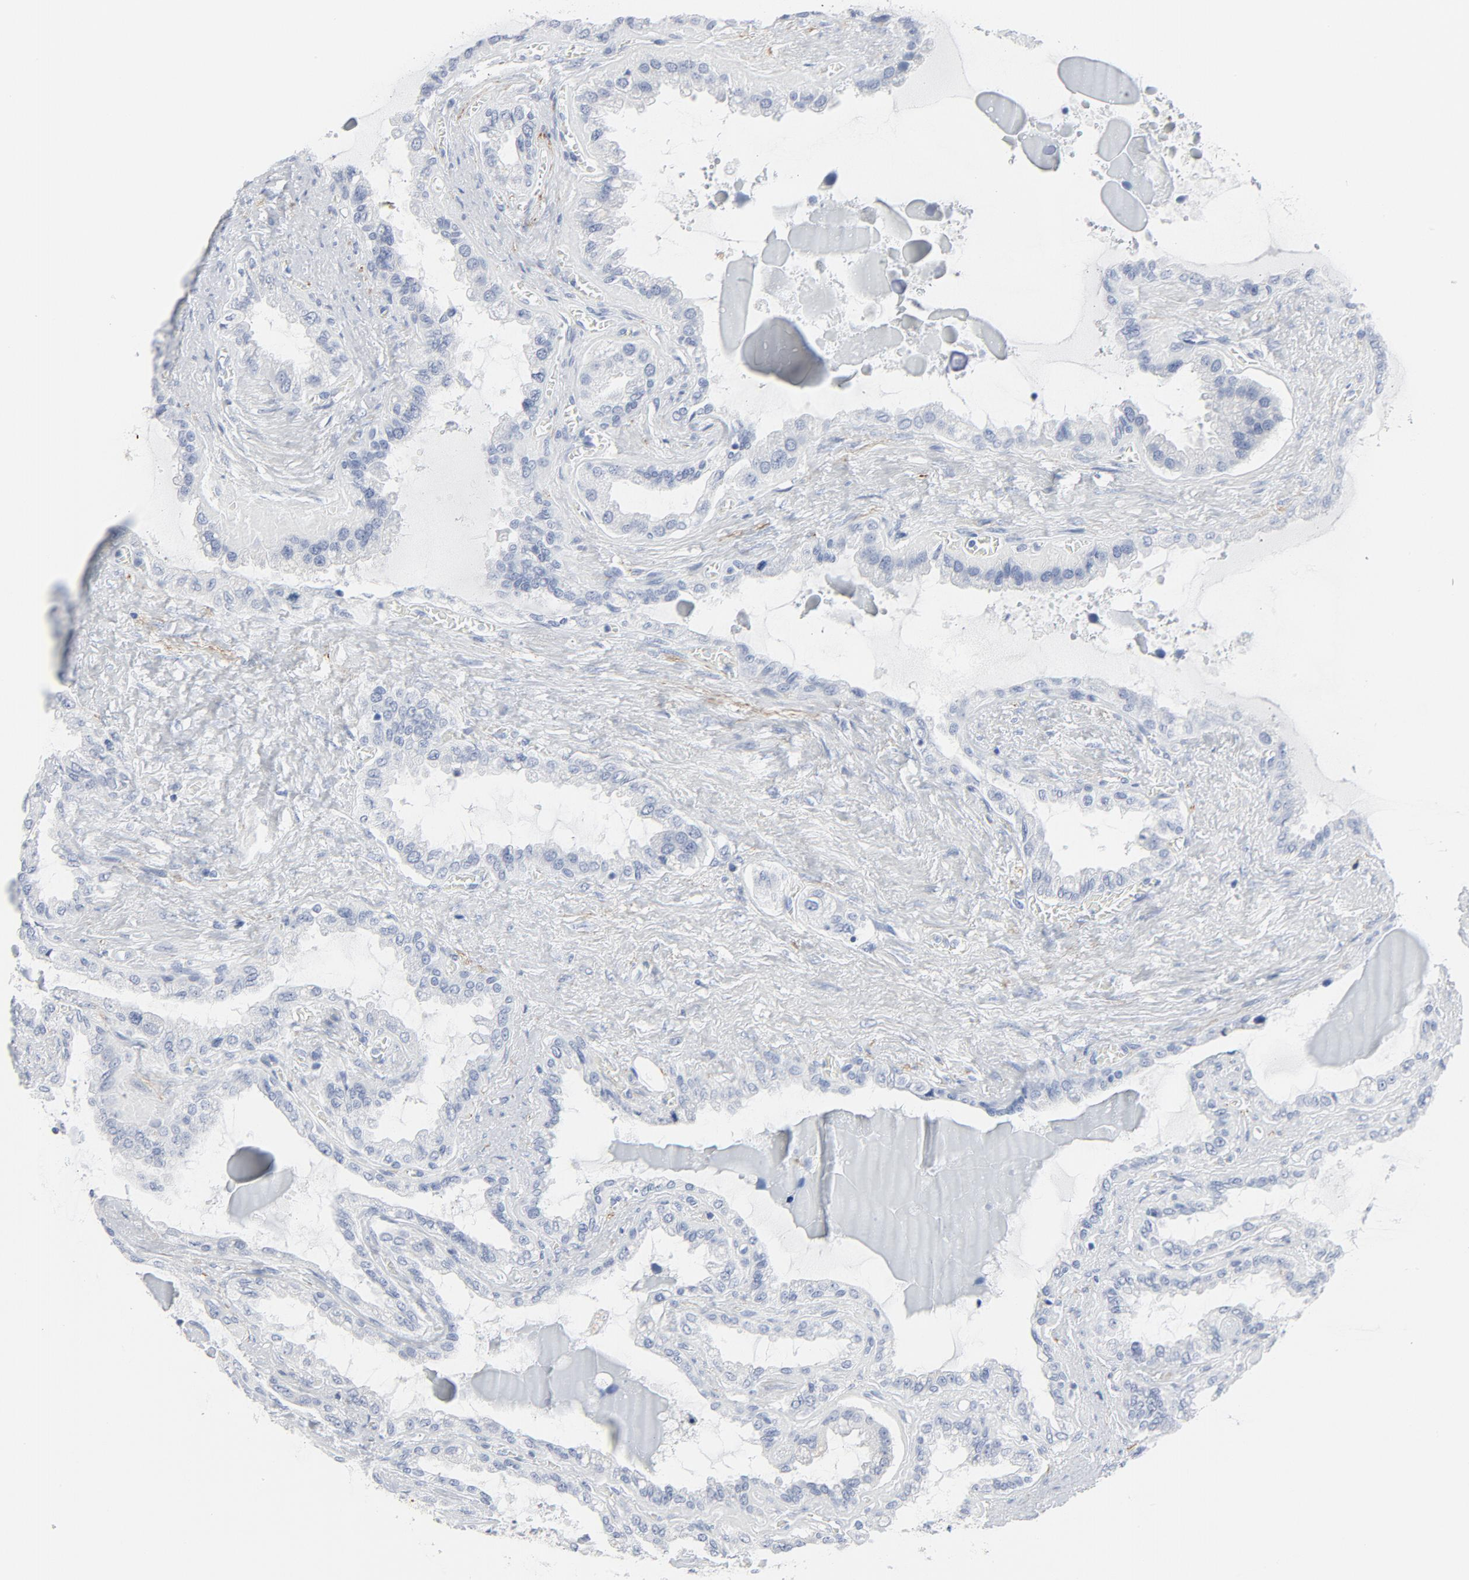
{"staining": {"intensity": "weak", "quantity": "<25%", "location": "cytoplasmic/membranous"}, "tissue": "seminal vesicle", "cell_type": "Glandular cells", "image_type": "normal", "snomed": [{"axis": "morphology", "description": "Normal tissue, NOS"}, {"axis": "morphology", "description": "Inflammation, NOS"}, {"axis": "topography", "description": "Urinary bladder"}, {"axis": "topography", "description": "Prostate"}, {"axis": "topography", "description": "Seminal veicle"}], "caption": "The histopathology image displays no staining of glandular cells in unremarkable seminal vesicle.", "gene": "TUBB1", "patient": {"sex": "male", "age": 82}}